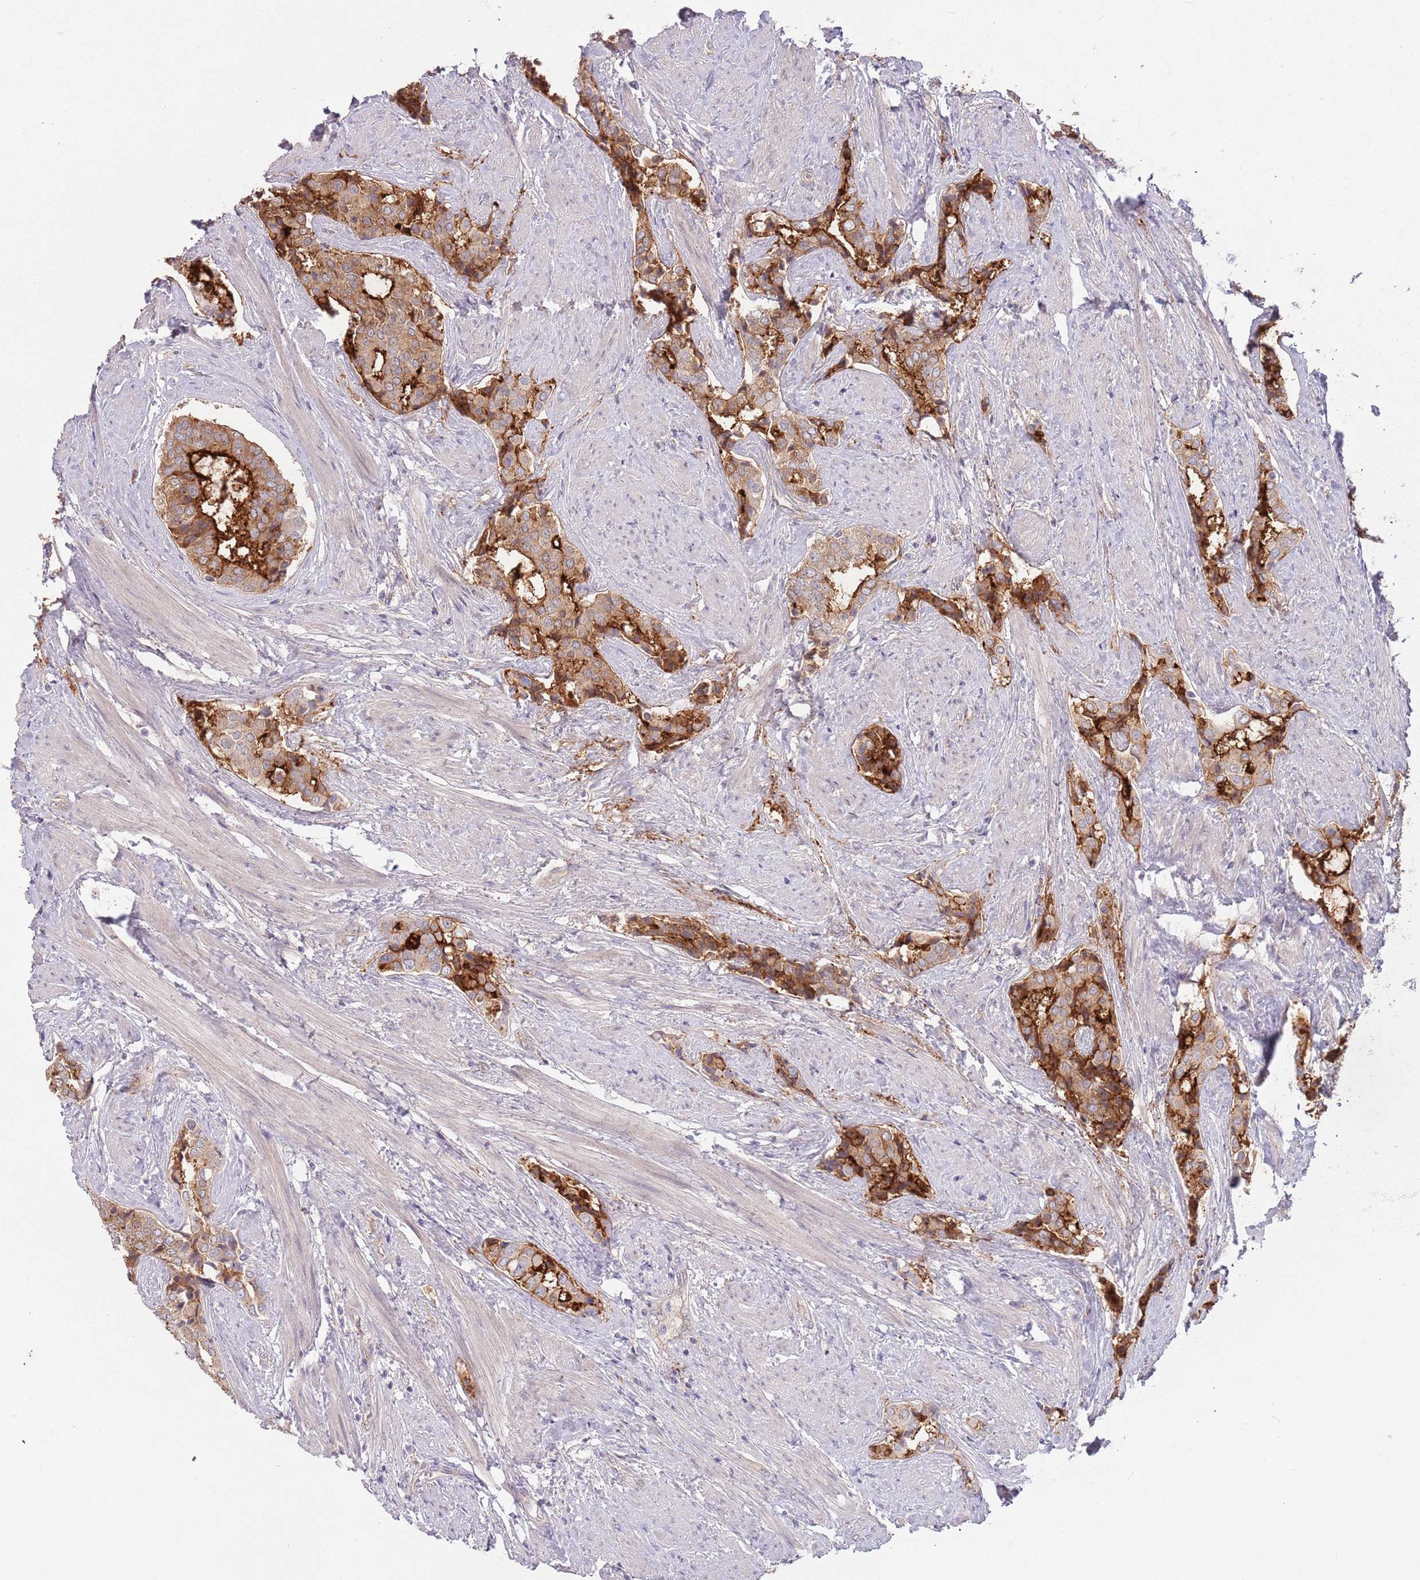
{"staining": {"intensity": "strong", "quantity": "<25%", "location": "cytoplasmic/membranous"}, "tissue": "prostate cancer", "cell_type": "Tumor cells", "image_type": "cancer", "snomed": [{"axis": "morphology", "description": "Adenocarcinoma, High grade"}, {"axis": "topography", "description": "Prostate"}], "caption": "Immunohistochemical staining of human prostate cancer demonstrates medium levels of strong cytoplasmic/membranous protein positivity in about <25% of tumor cells. Using DAB (brown) and hematoxylin (blue) stains, captured at high magnification using brightfield microscopy.", "gene": "SAV1", "patient": {"sex": "male", "age": 71}}